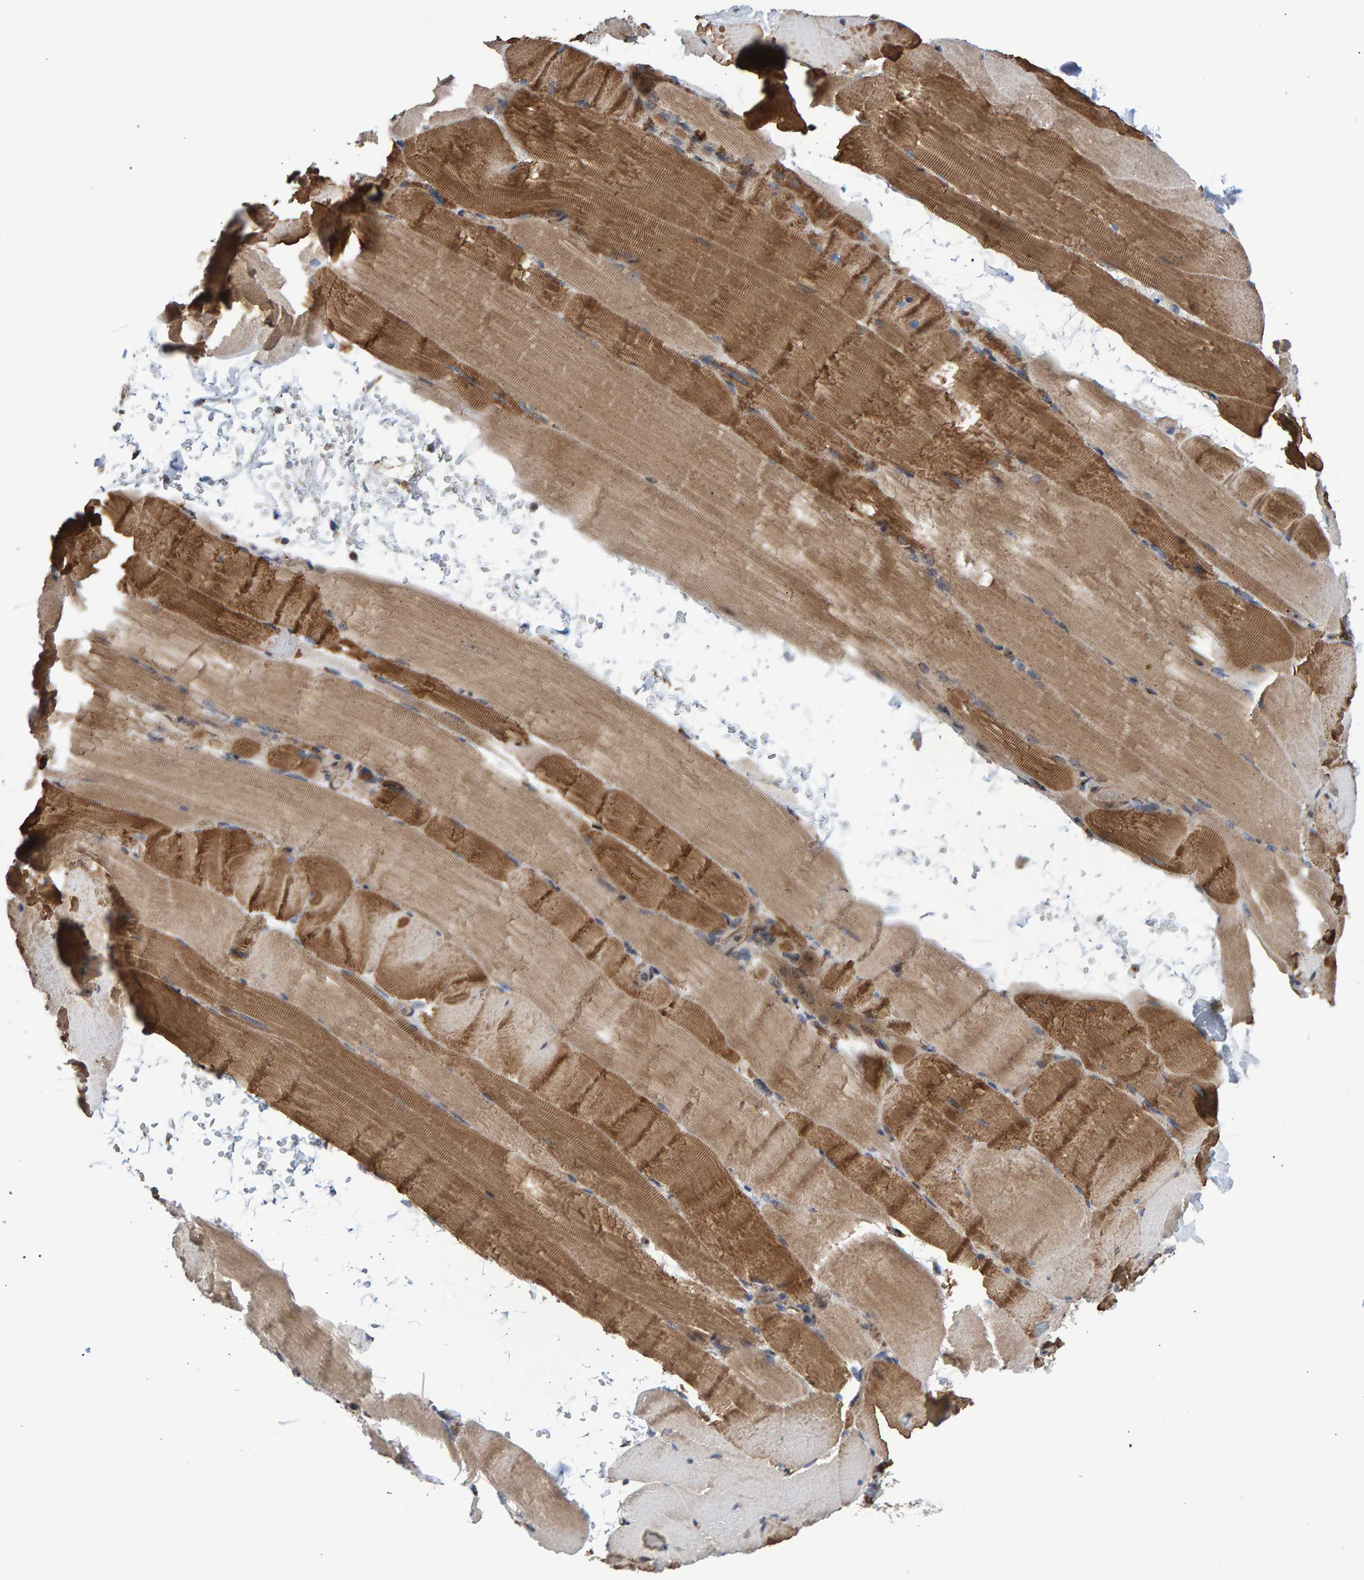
{"staining": {"intensity": "moderate", "quantity": ">75%", "location": "cytoplasmic/membranous"}, "tissue": "skeletal muscle", "cell_type": "Myocytes", "image_type": "normal", "snomed": [{"axis": "morphology", "description": "Normal tissue, NOS"}, {"axis": "topography", "description": "Skeletal muscle"}, {"axis": "topography", "description": "Parathyroid gland"}], "caption": "Immunohistochemical staining of benign skeletal muscle reveals moderate cytoplasmic/membranous protein positivity in about >75% of myocytes. Using DAB (3,3'-diaminobenzidine) (brown) and hematoxylin (blue) stains, captured at high magnification using brightfield microscopy.", "gene": "FAM117A", "patient": {"sex": "female", "age": 37}}